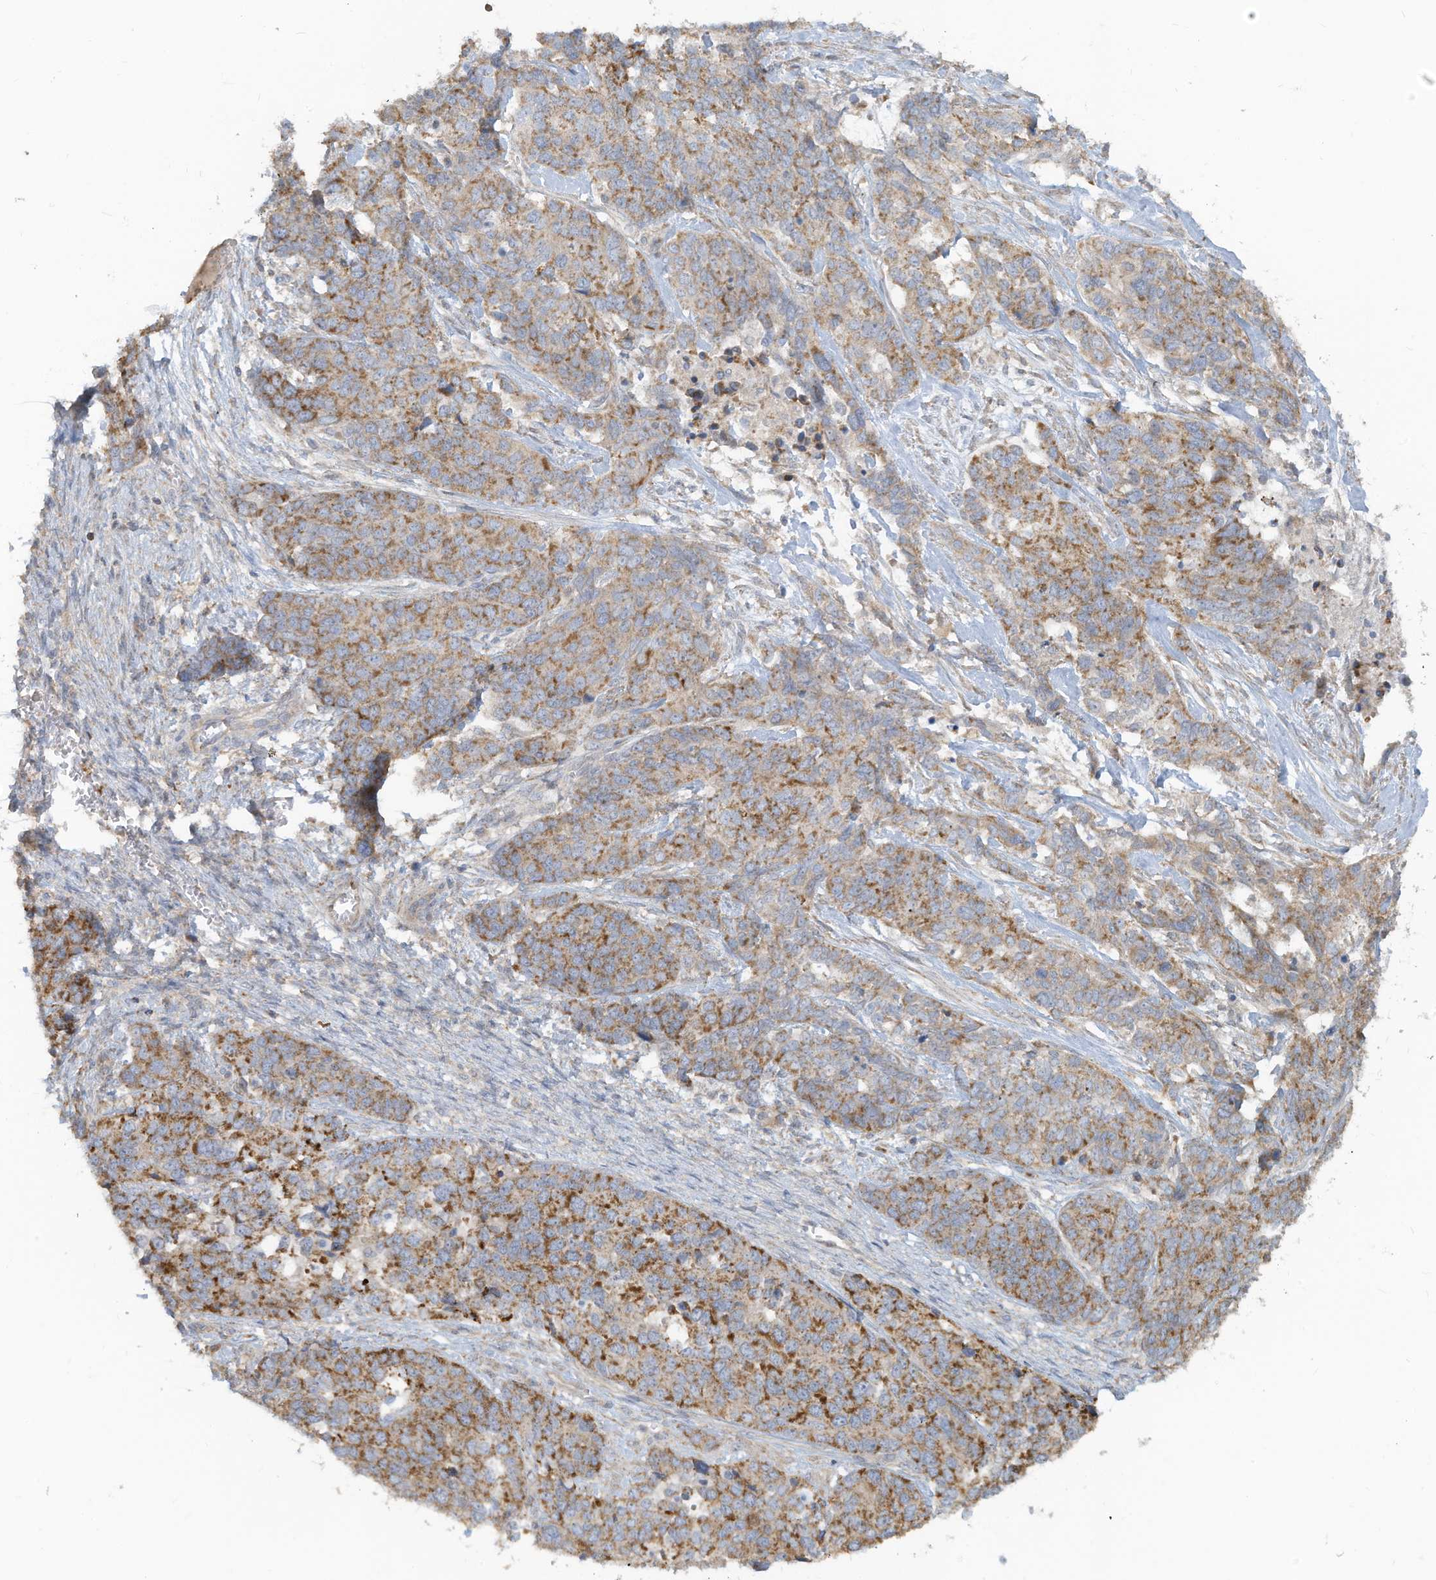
{"staining": {"intensity": "moderate", "quantity": ">75%", "location": "cytoplasmic/membranous"}, "tissue": "ovarian cancer", "cell_type": "Tumor cells", "image_type": "cancer", "snomed": [{"axis": "morphology", "description": "Cystadenocarcinoma, serous, NOS"}, {"axis": "topography", "description": "Ovary"}], "caption": "A brown stain highlights moderate cytoplasmic/membranous expression of a protein in human ovarian cancer tumor cells.", "gene": "GTPBP2", "patient": {"sex": "female", "age": 44}}